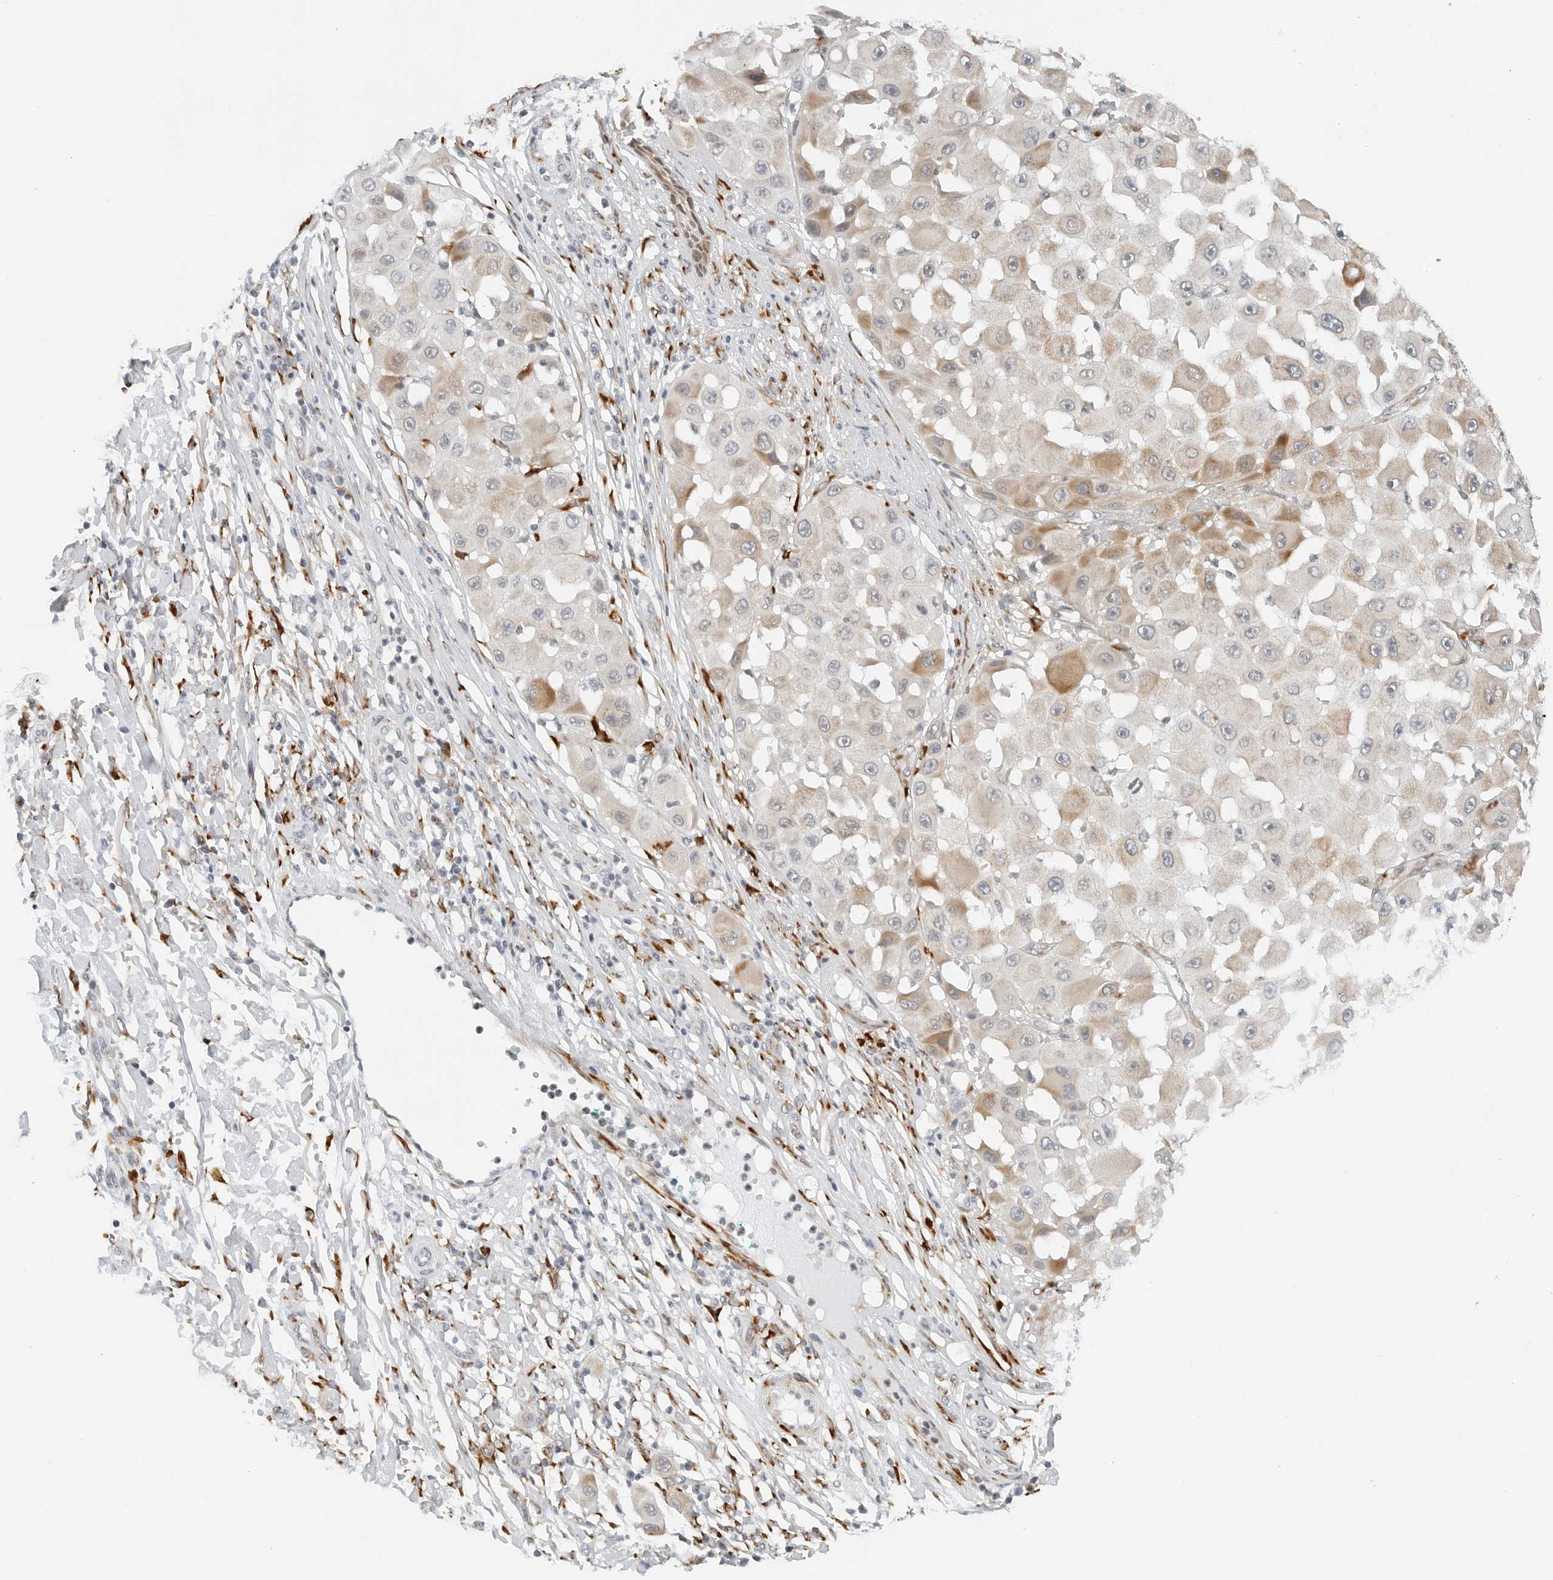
{"staining": {"intensity": "moderate", "quantity": "<25%", "location": "cytoplasmic/membranous"}, "tissue": "melanoma", "cell_type": "Tumor cells", "image_type": "cancer", "snomed": [{"axis": "morphology", "description": "Malignant melanoma, NOS"}, {"axis": "topography", "description": "Skin"}], "caption": "IHC image of human melanoma stained for a protein (brown), which demonstrates low levels of moderate cytoplasmic/membranous expression in about <25% of tumor cells.", "gene": "P4HA2", "patient": {"sex": "female", "age": 81}}